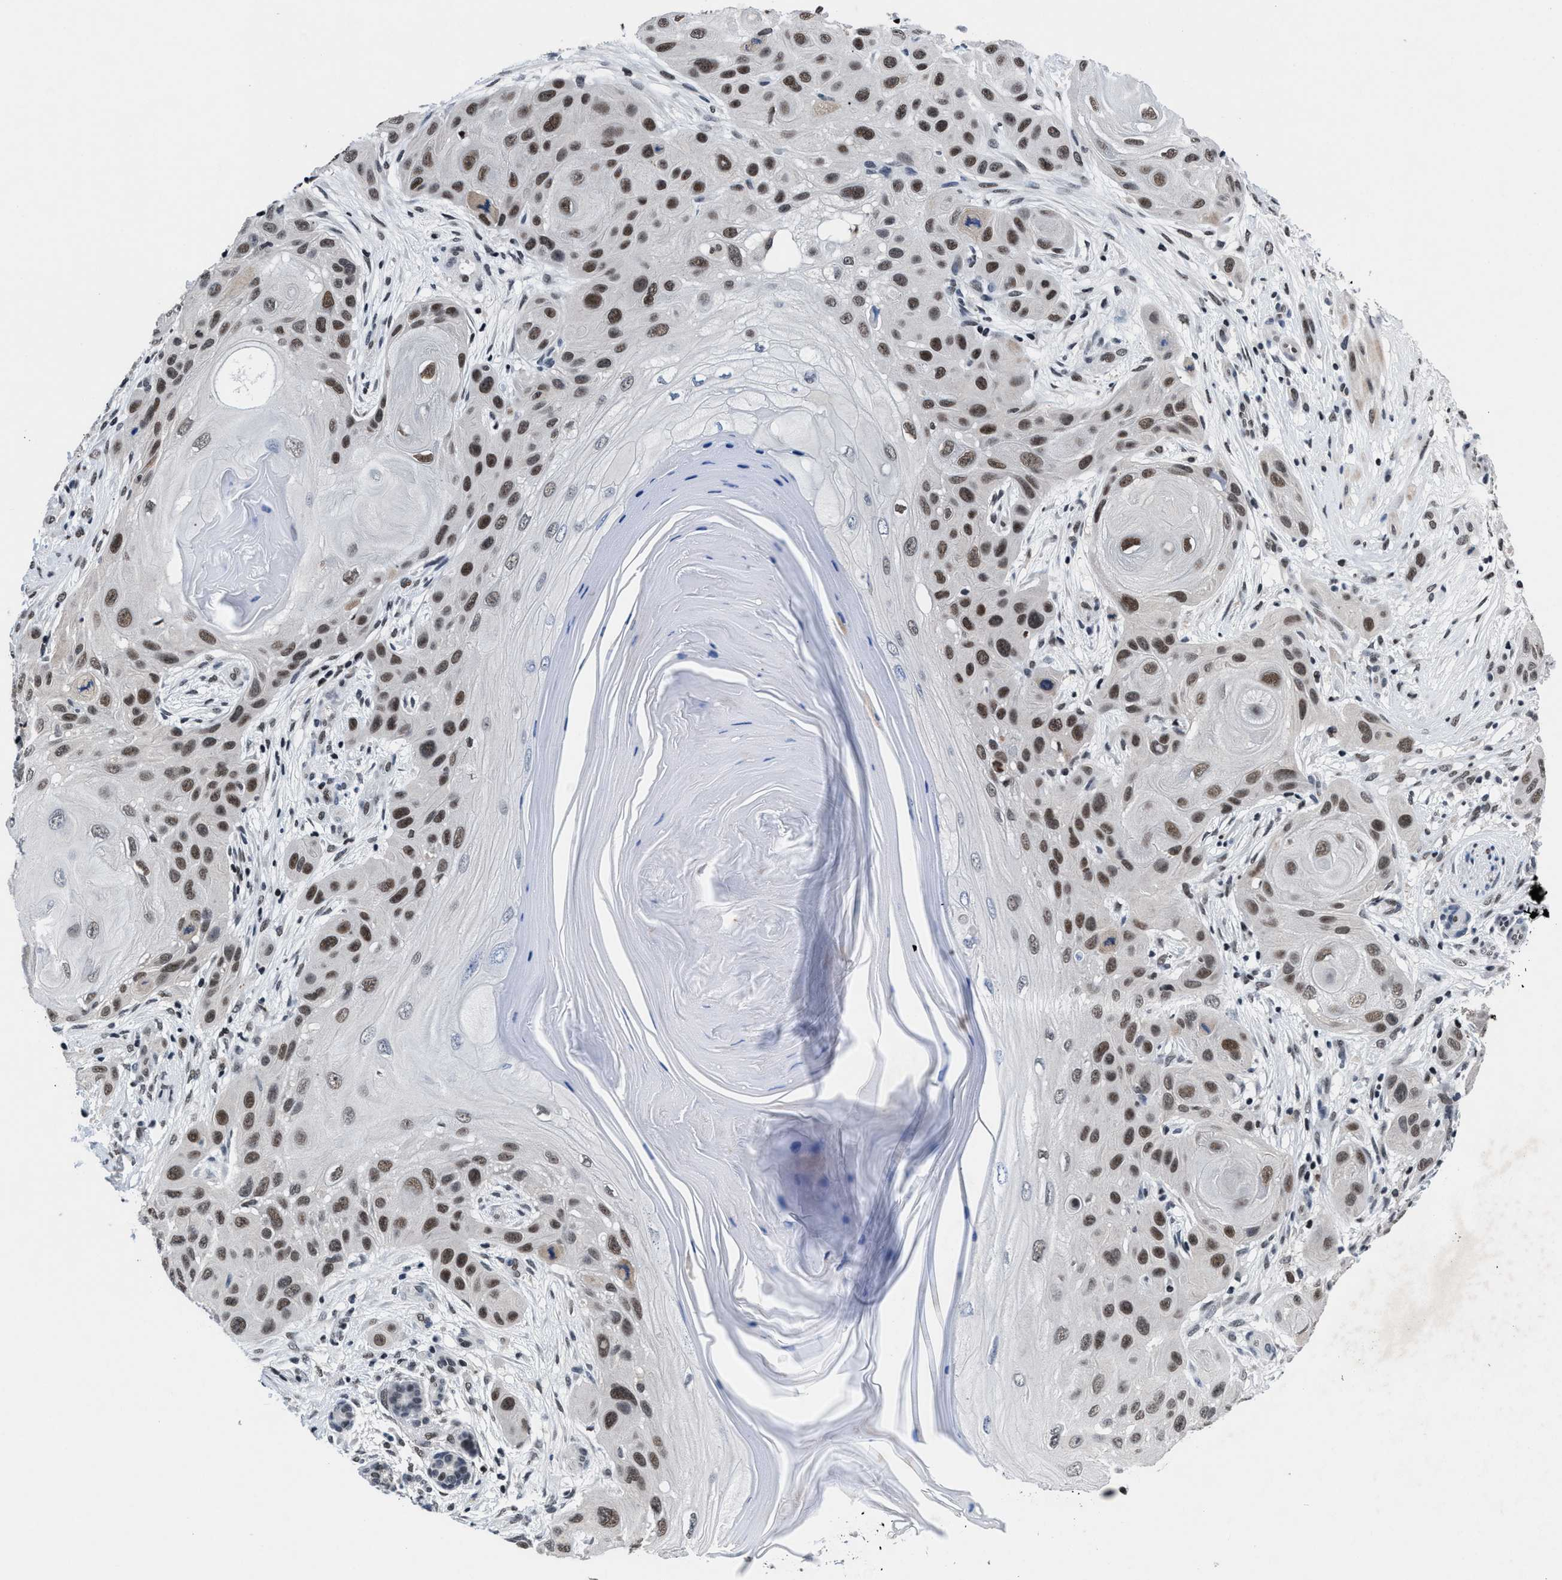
{"staining": {"intensity": "moderate", "quantity": ">75%", "location": "nuclear"}, "tissue": "skin cancer", "cell_type": "Tumor cells", "image_type": "cancer", "snomed": [{"axis": "morphology", "description": "Squamous cell carcinoma, NOS"}, {"axis": "topography", "description": "Skin"}], "caption": "Skin cancer stained with a protein marker demonstrates moderate staining in tumor cells.", "gene": "WDR81", "patient": {"sex": "female", "age": 96}}